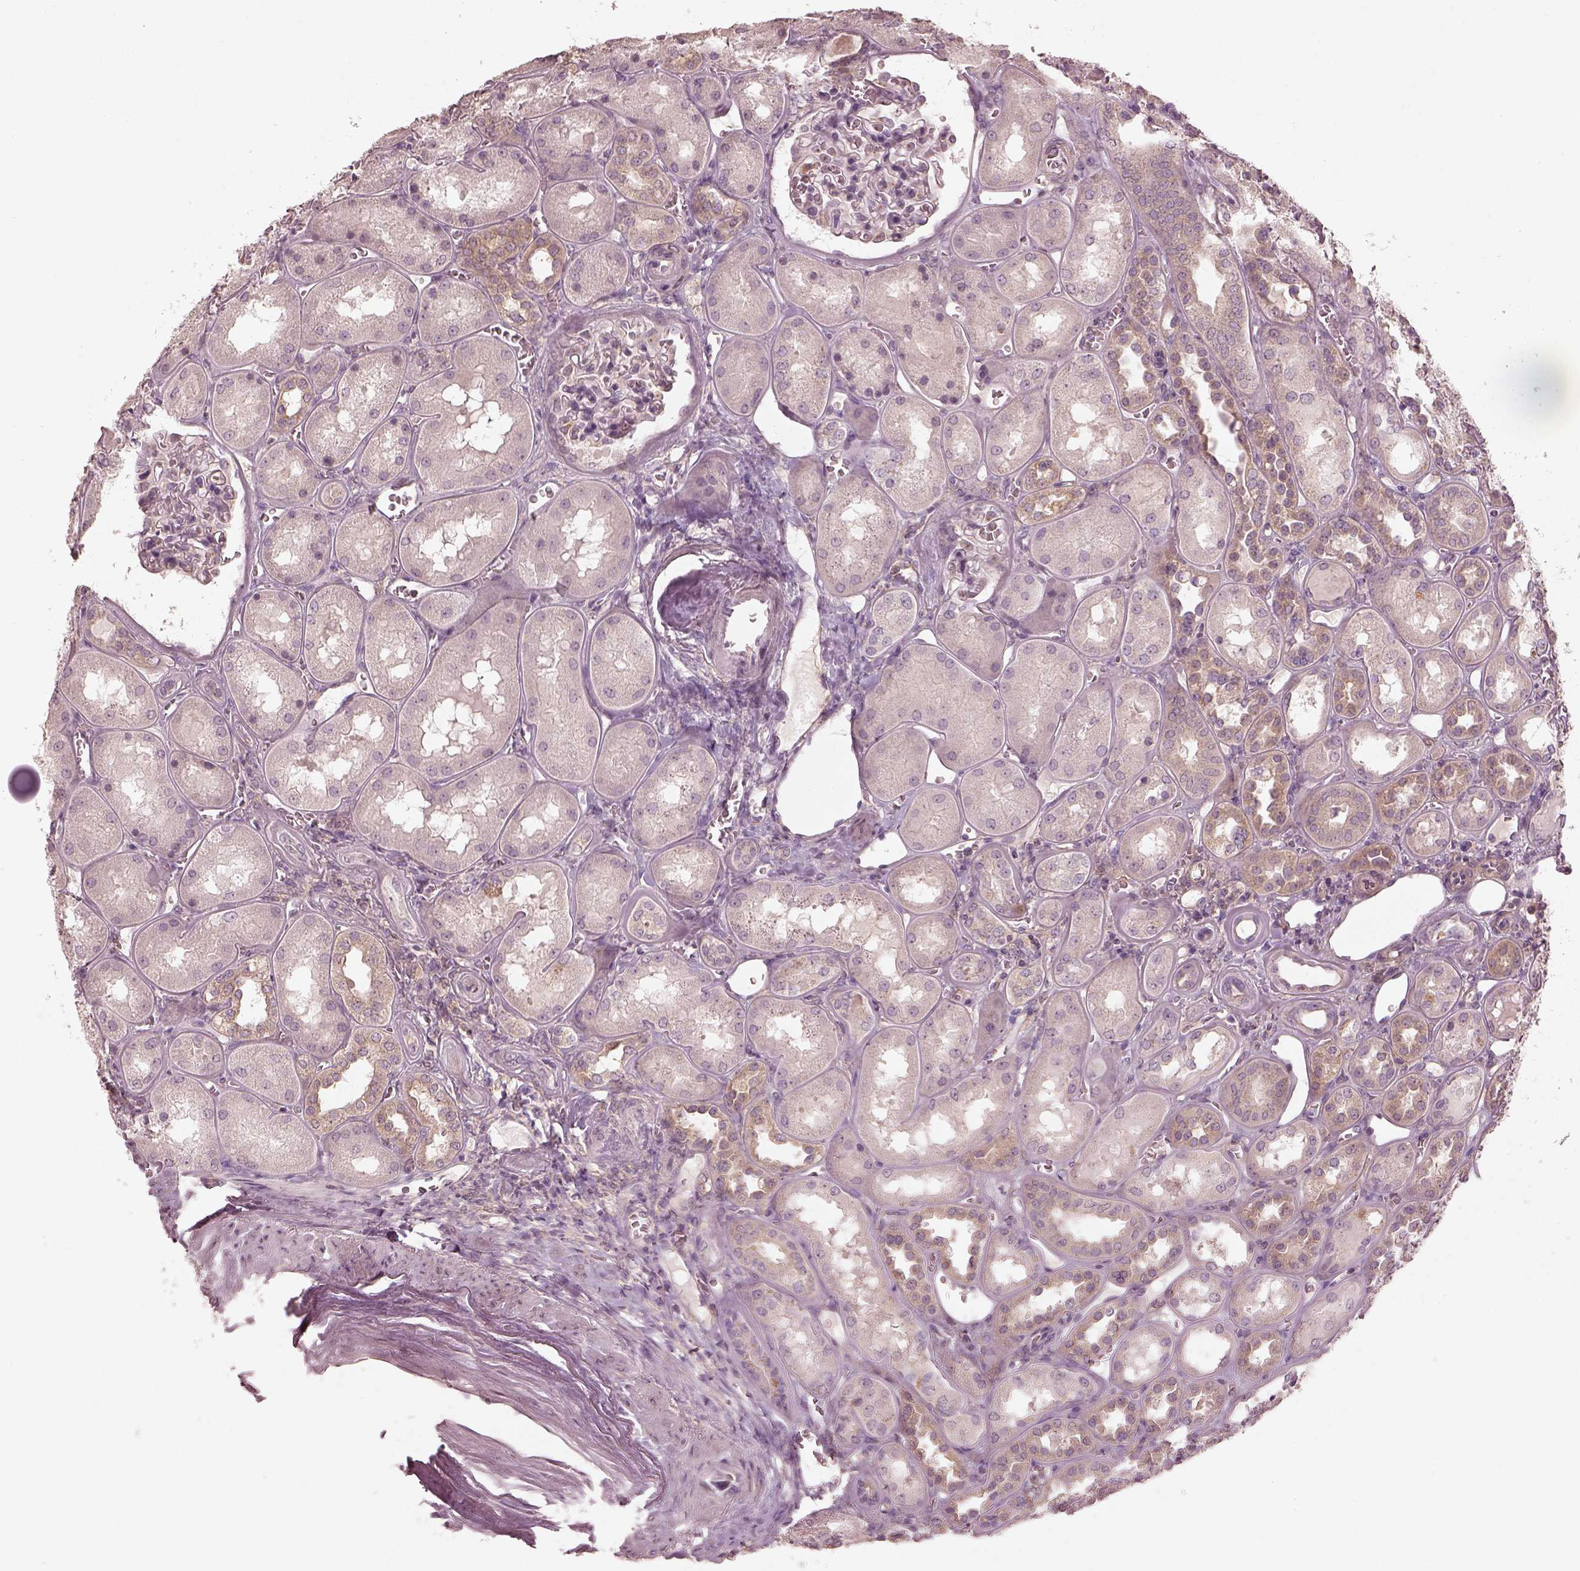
{"staining": {"intensity": "weak", "quantity": "<25%", "location": "cytoplasmic/membranous"}, "tissue": "kidney", "cell_type": "Cells in glomeruli", "image_type": "normal", "snomed": [{"axis": "morphology", "description": "Normal tissue, NOS"}, {"axis": "topography", "description": "Kidney"}], "caption": "IHC photomicrograph of normal kidney stained for a protein (brown), which displays no positivity in cells in glomeruli.", "gene": "PRKACG", "patient": {"sex": "male", "age": 73}}